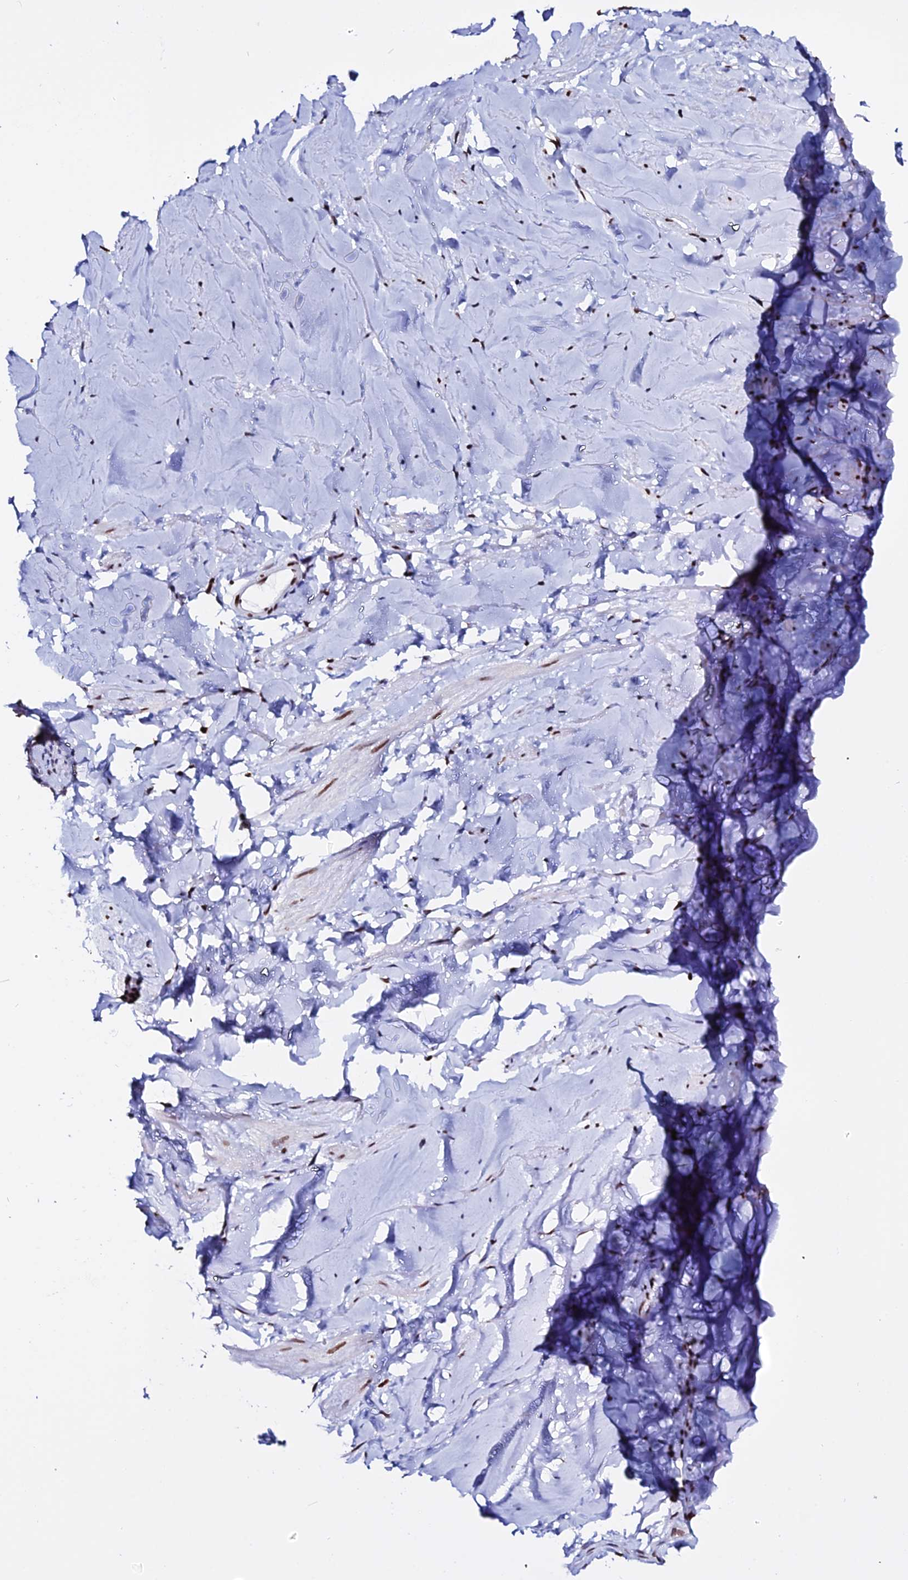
{"staining": {"intensity": "moderate", "quantity": "25%-75%", "location": "nuclear"}, "tissue": "smooth muscle", "cell_type": "Smooth muscle cells", "image_type": "normal", "snomed": [{"axis": "morphology", "description": "Normal tissue, NOS"}, {"axis": "topography", "description": "Smooth muscle"}, {"axis": "topography", "description": "Peripheral nerve tissue"}], "caption": "Immunohistochemistry of benign smooth muscle exhibits medium levels of moderate nuclear positivity in about 25%-75% of smooth muscle cells.", "gene": "ENSG00000282988", "patient": {"sex": "male", "age": 69}}